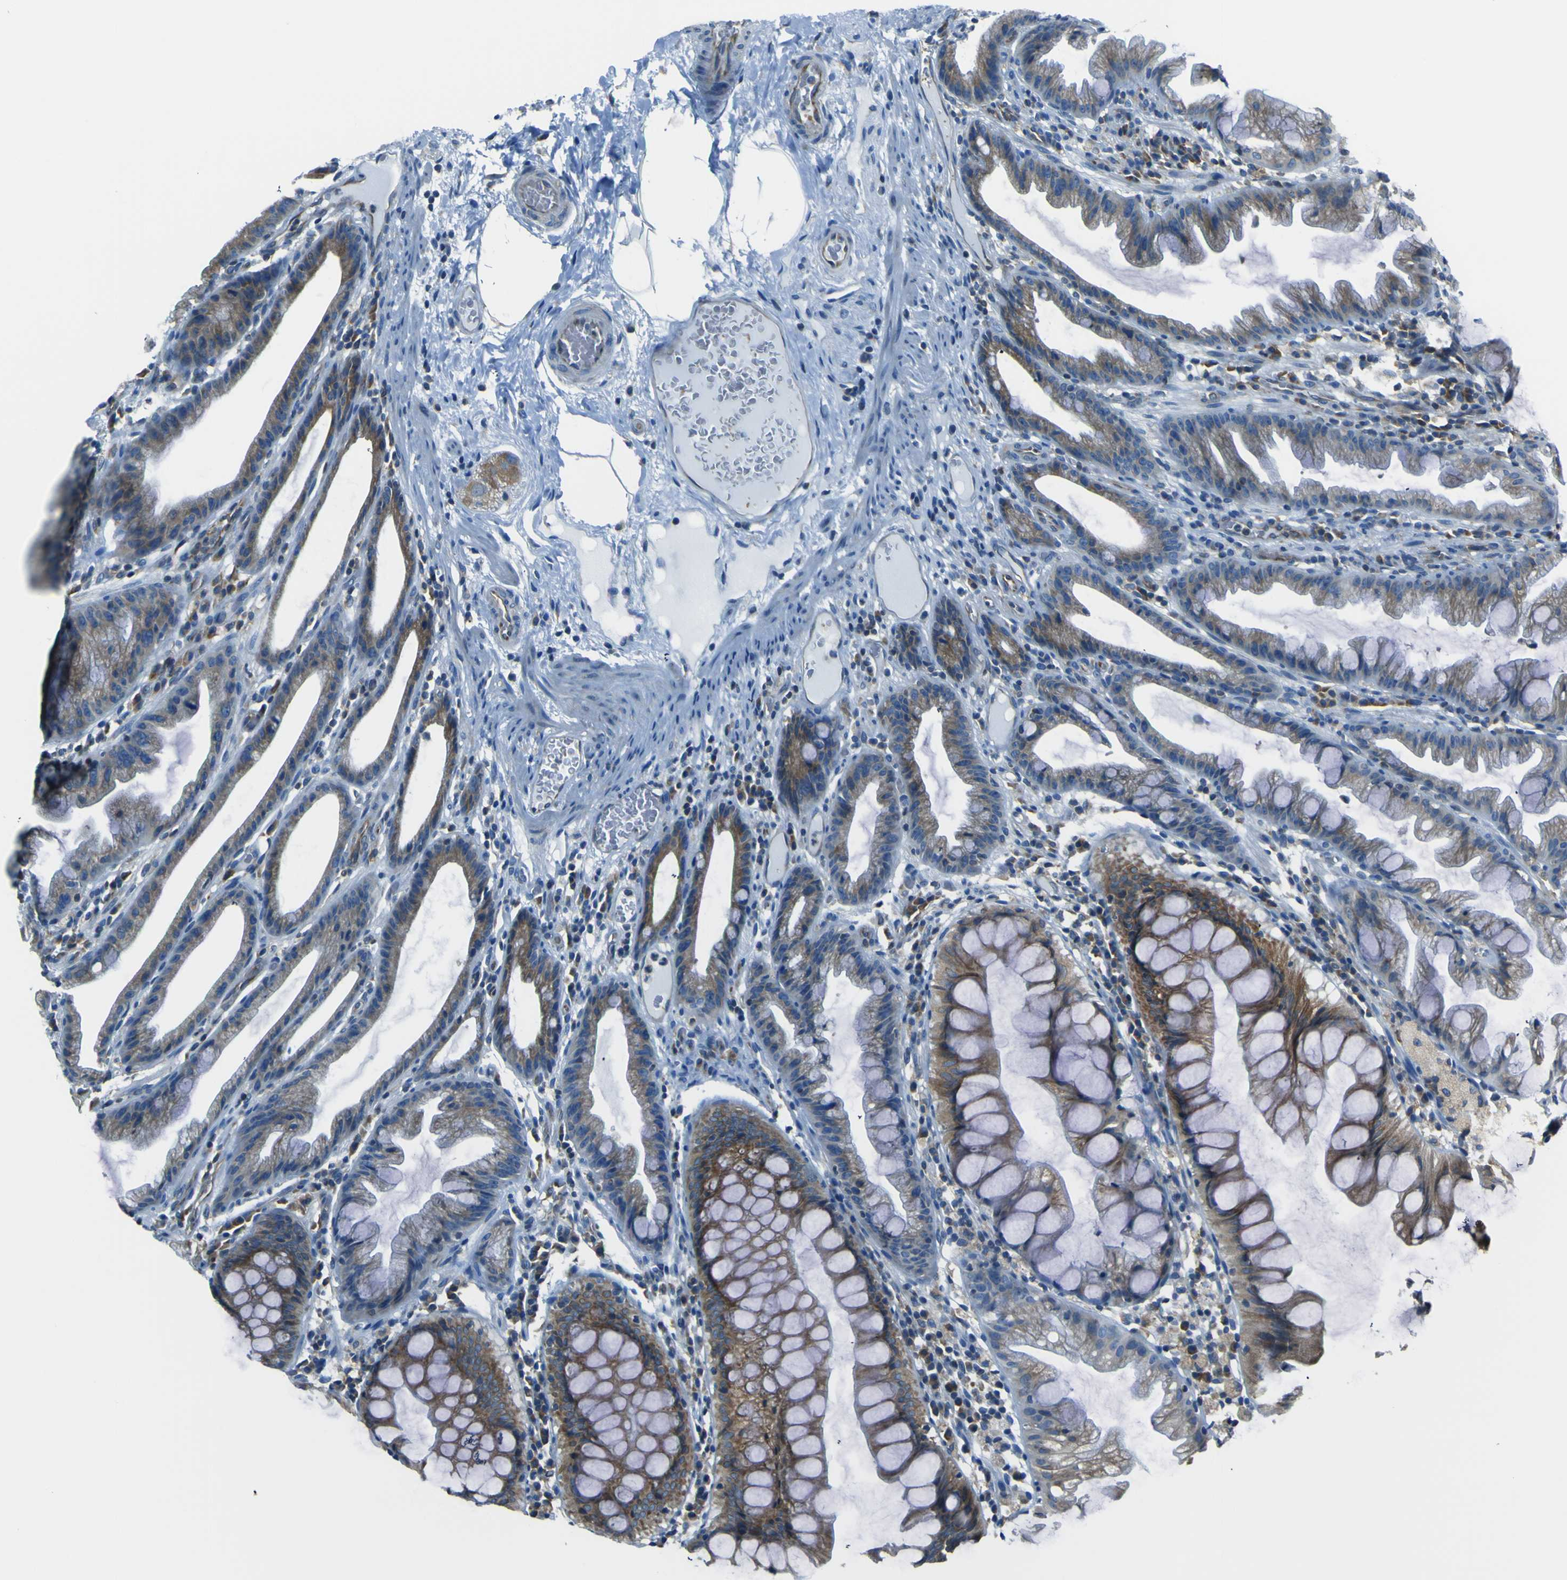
{"staining": {"intensity": "moderate", "quantity": "25%-75%", "location": "cytoplasmic/membranous"}, "tissue": "colon", "cell_type": "Endothelial cells", "image_type": "normal", "snomed": [{"axis": "morphology", "description": "Normal tissue, NOS"}, {"axis": "topography", "description": "Smooth muscle"}, {"axis": "topography", "description": "Colon"}], "caption": "High-magnification brightfield microscopy of benign colon stained with DAB (brown) and counterstained with hematoxylin (blue). endothelial cells exhibit moderate cytoplasmic/membranous staining is seen in about25%-75% of cells.", "gene": "STIM1", "patient": {"sex": "male", "age": 67}}